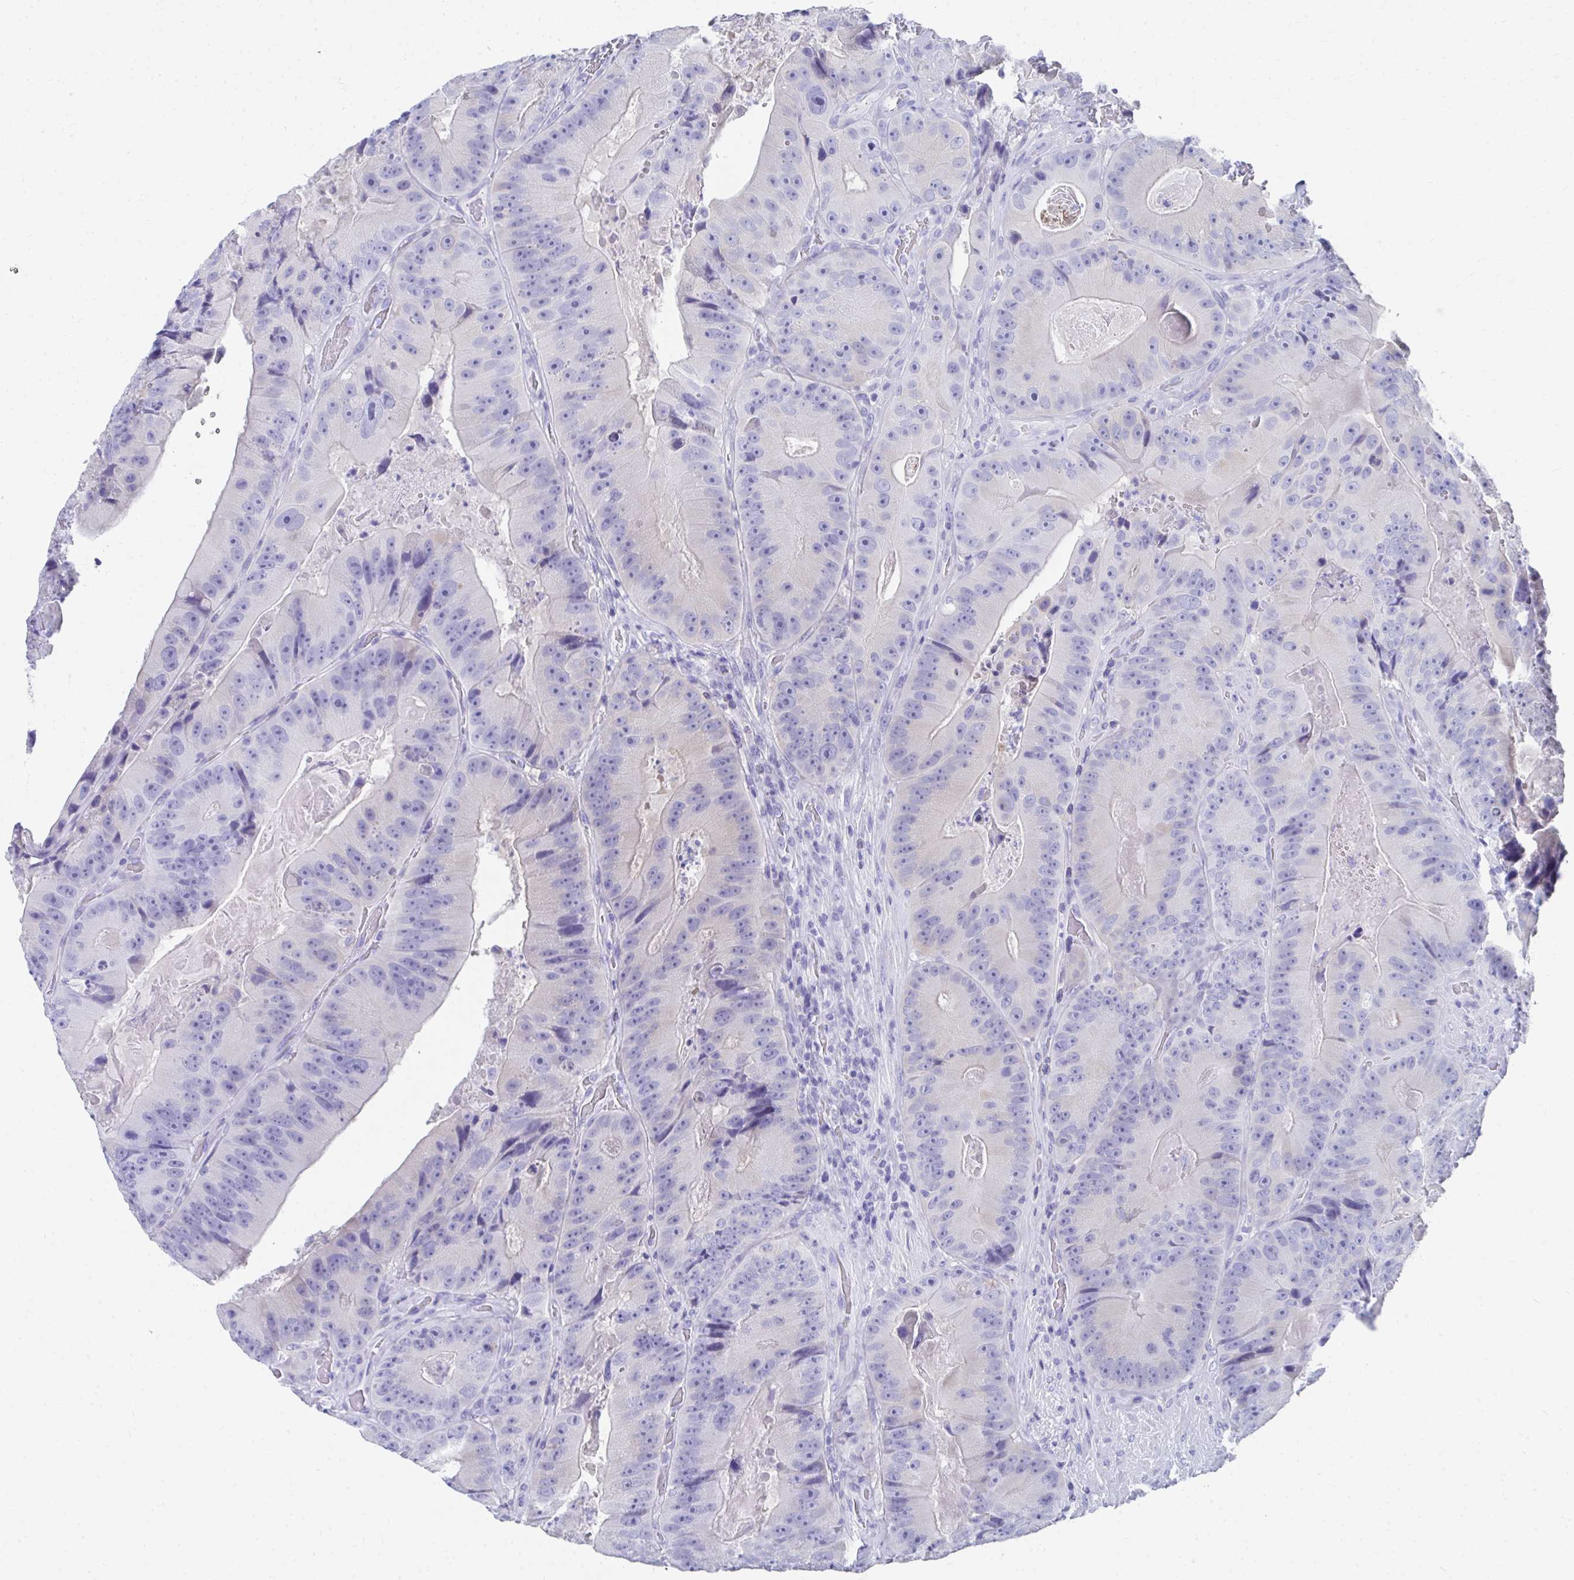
{"staining": {"intensity": "negative", "quantity": "none", "location": "none"}, "tissue": "colorectal cancer", "cell_type": "Tumor cells", "image_type": "cancer", "snomed": [{"axis": "morphology", "description": "Adenocarcinoma, NOS"}, {"axis": "topography", "description": "Colon"}], "caption": "There is no significant expression in tumor cells of colorectal cancer (adenocarcinoma).", "gene": "HGD", "patient": {"sex": "female", "age": 86}}